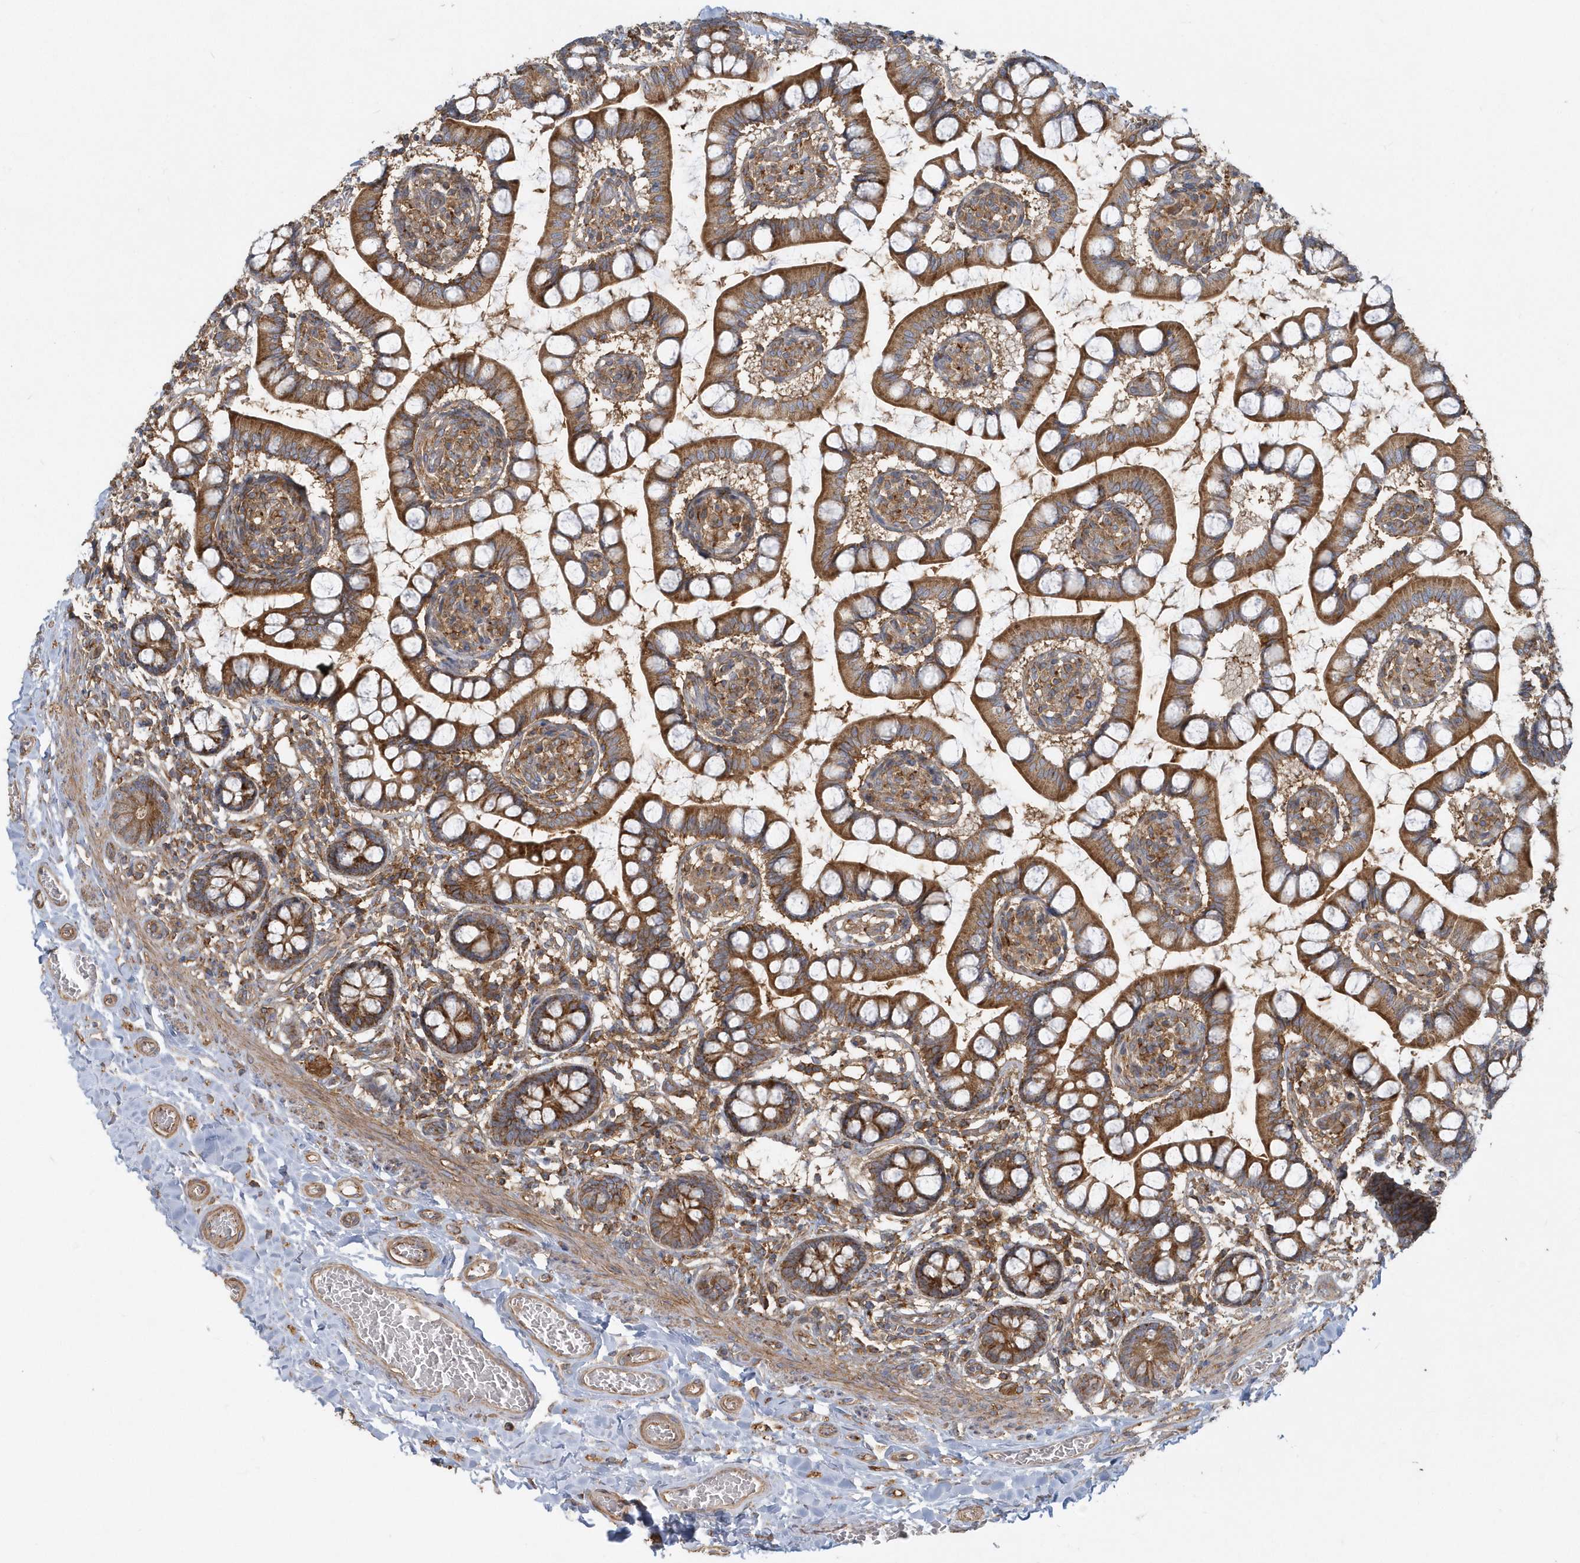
{"staining": {"intensity": "moderate", "quantity": ">75%", "location": "cytoplasmic/membranous"}, "tissue": "small intestine", "cell_type": "Glandular cells", "image_type": "normal", "snomed": [{"axis": "morphology", "description": "Normal tissue, NOS"}, {"axis": "topography", "description": "Small intestine"}], "caption": "Benign small intestine was stained to show a protein in brown. There is medium levels of moderate cytoplasmic/membranous staining in about >75% of glandular cells. The staining was performed using DAB (3,3'-diaminobenzidine) to visualize the protein expression in brown, while the nuclei were stained in blue with hematoxylin (Magnification: 20x).", "gene": "TRAIP", "patient": {"sex": "male", "age": 52}}